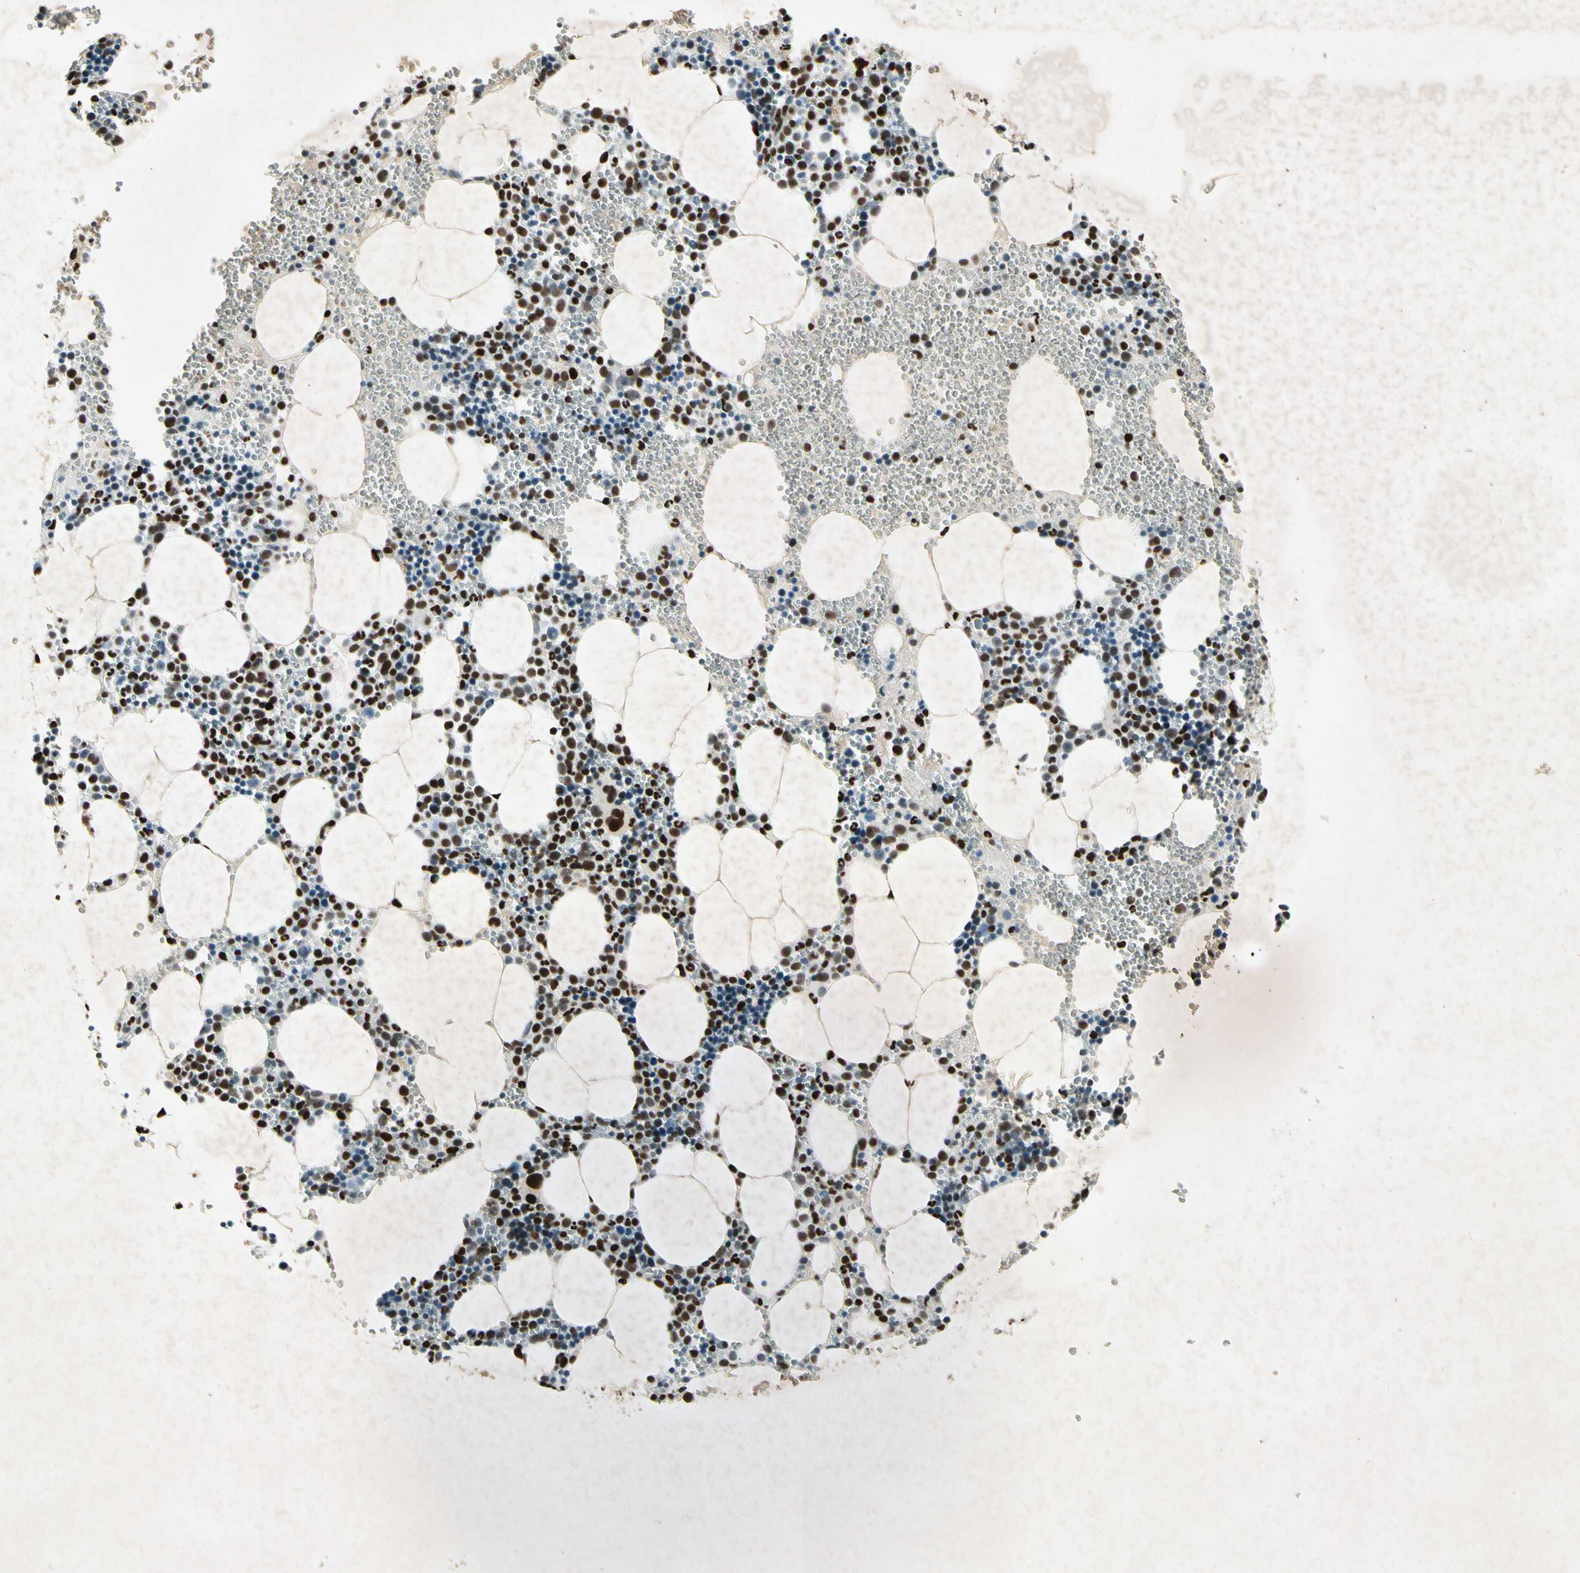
{"staining": {"intensity": "strong", "quantity": "25%-75%", "location": "nuclear"}, "tissue": "bone marrow", "cell_type": "Hematopoietic cells", "image_type": "normal", "snomed": [{"axis": "morphology", "description": "Normal tissue, NOS"}, {"axis": "morphology", "description": "Inflammation, NOS"}, {"axis": "topography", "description": "Bone marrow"}], "caption": "Immunohistochemistry (IHC) image of normal bone marrow: human bone marrow stained using IHC exhibits high levels of strong protein expression localized specifically in the nuclear of hematopoietic cells, appearing as a nuclear brown color.", "gene": "RNF43", "patient": {"sex": "male", "age": 42}}